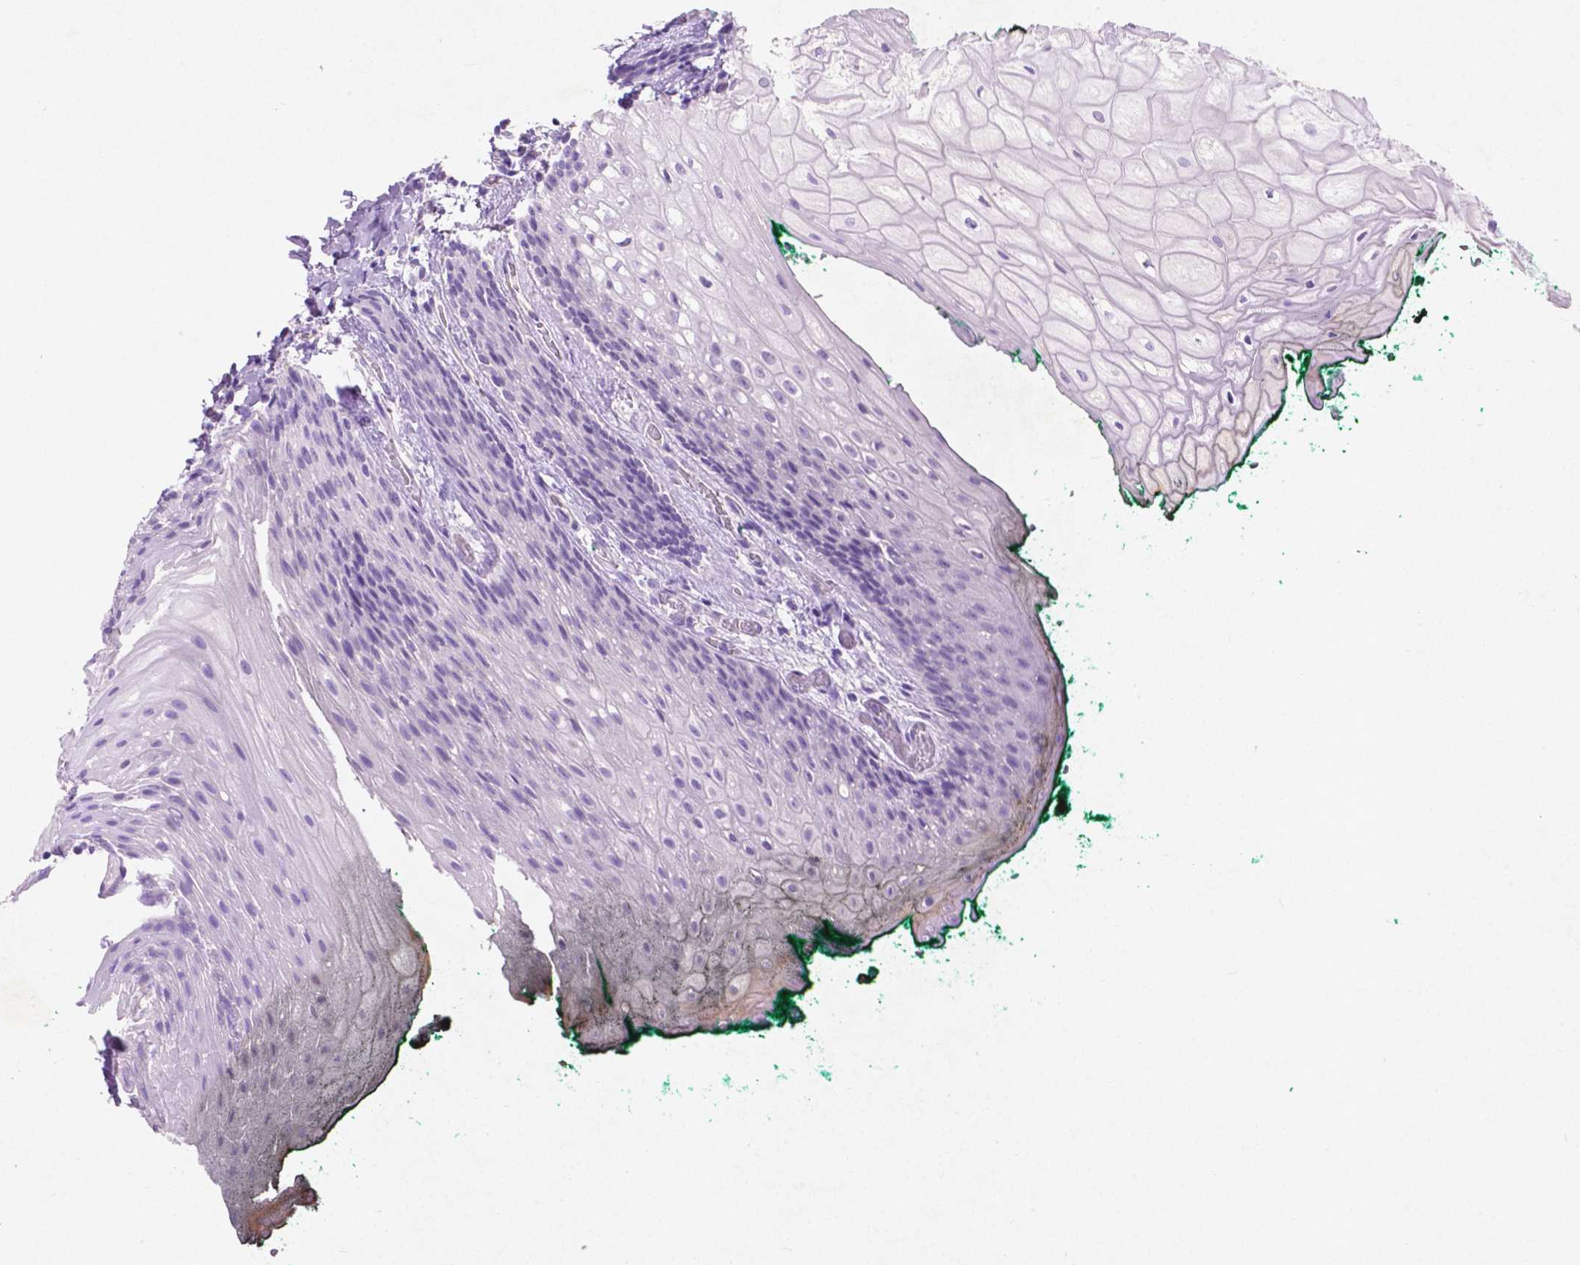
{"staining": {"intensity": "negative", "quantity": "none", "location": "none"}, "tissue": "oral mucosa", "cell_type": "Squamous epithelial cells", "image_type": "normal", "snomed": [{"axis": "morphology", "description": "Normal tissue, NOS"}, {"axis": "topography", "description": "Oral tissue"}, {"axis": "topography", "description": "Head-Neck"}], "caption": "Oral mucosa was stained to show a protein in brown. There is no significant positivity in squamous epithelial cells. (Immunohistochemistry (ihc), brightfield microscopy, high magnification).", "gene": "ASPG", "patient": {"sex": "female", "age": 68}}